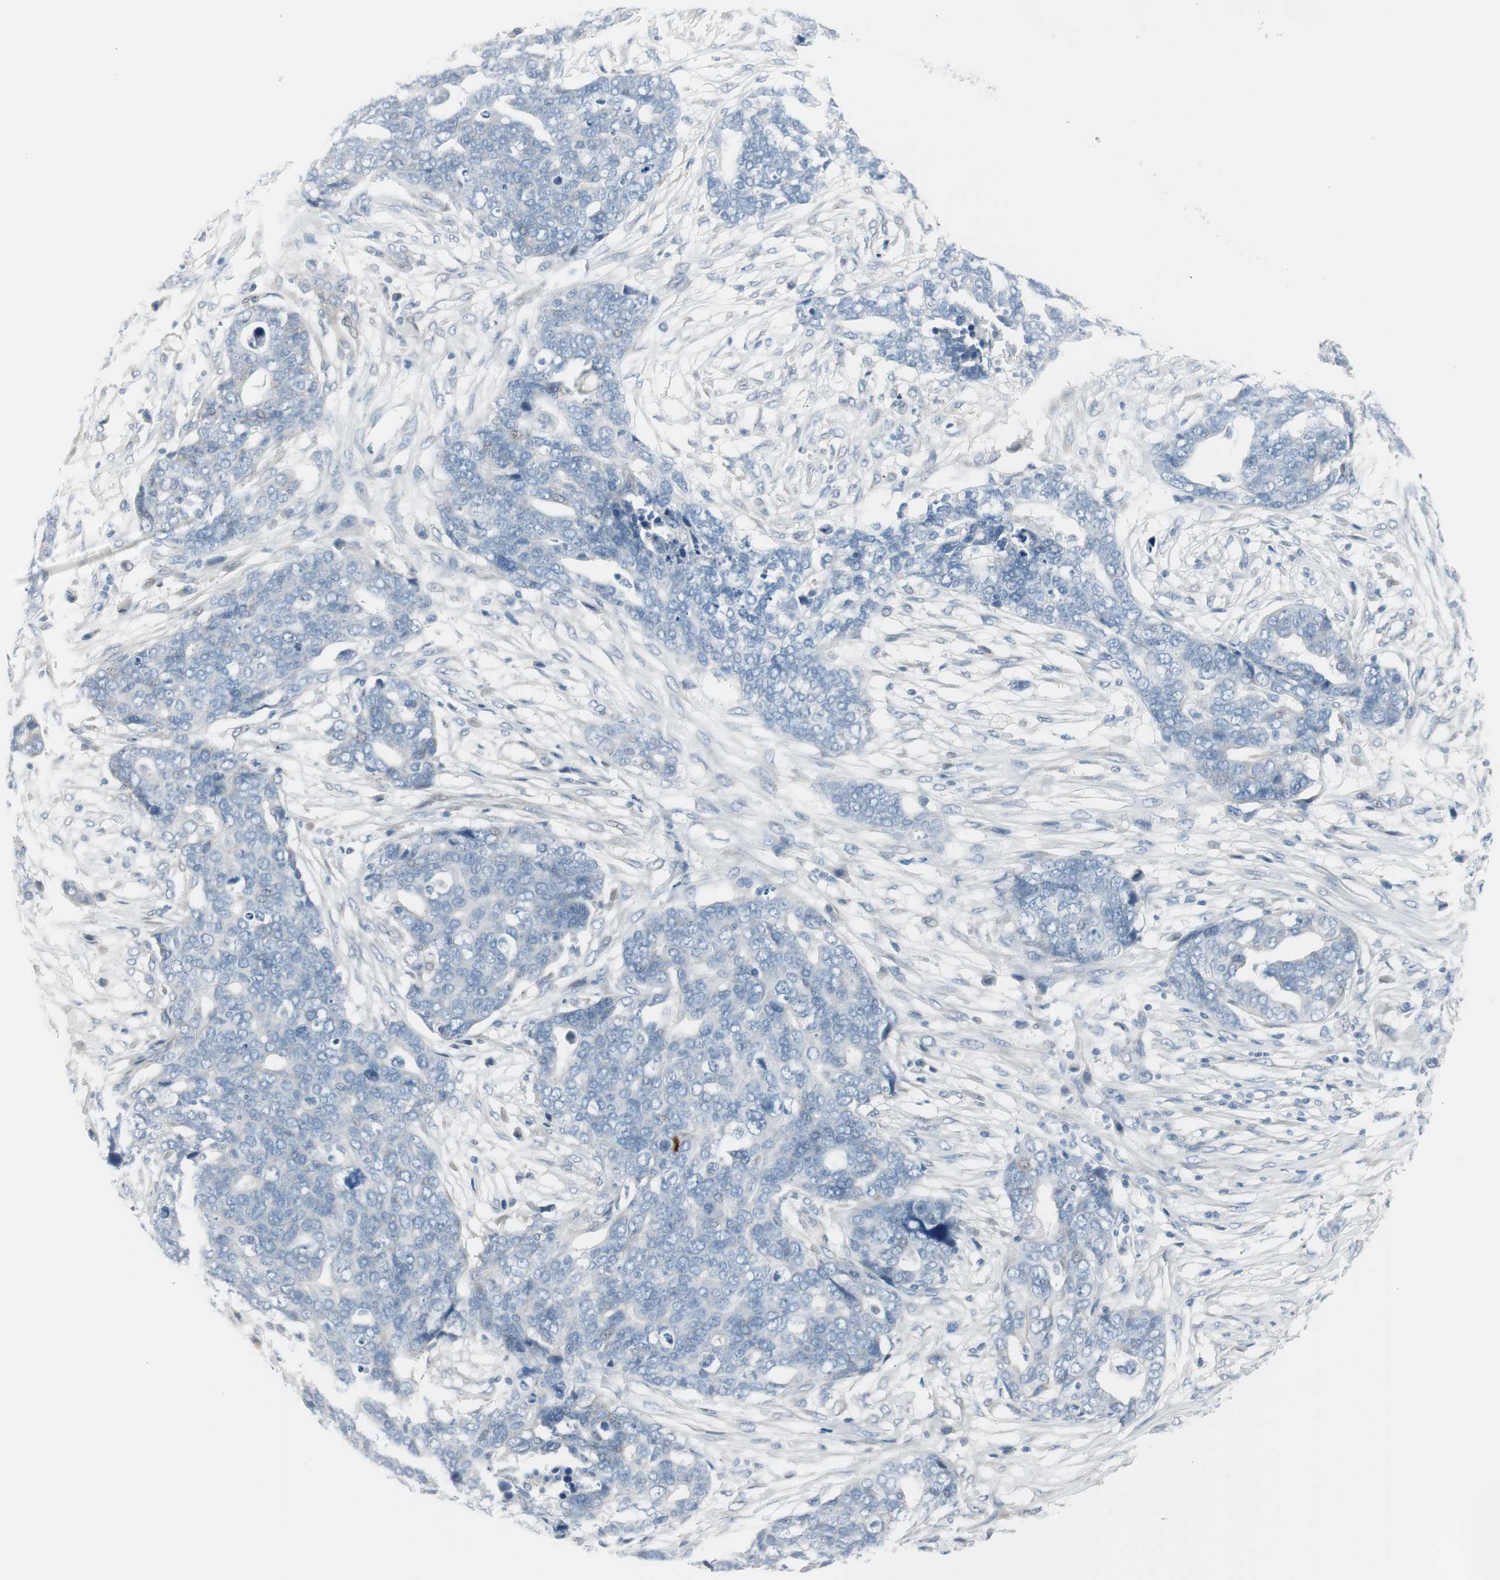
{"staining": {"intensity": "negative", "quantity": "none", "location": "none"}, "tissue": "ovarian cancer", "cell_type": "Tumor cells", "image_type": "cancer", "snomed": [{"axis": "morphology", "description": "Normal tissue, NOS"}, {"axis": "morphology", "description": "Cystadenocarcinoma, serous, NOS"}, {"axis": "topography", "description": "Fallopian tube"}, {"axis": "topography", "description": "Ovary"}], "caption": "DAB immunohistochemical staining of serous cystadenocarcinoma (ovarian) reveals no significant positivity in tumor cells.", "gene": "CACNA2D1", "patient": {"sex": "female", "age": 56}}